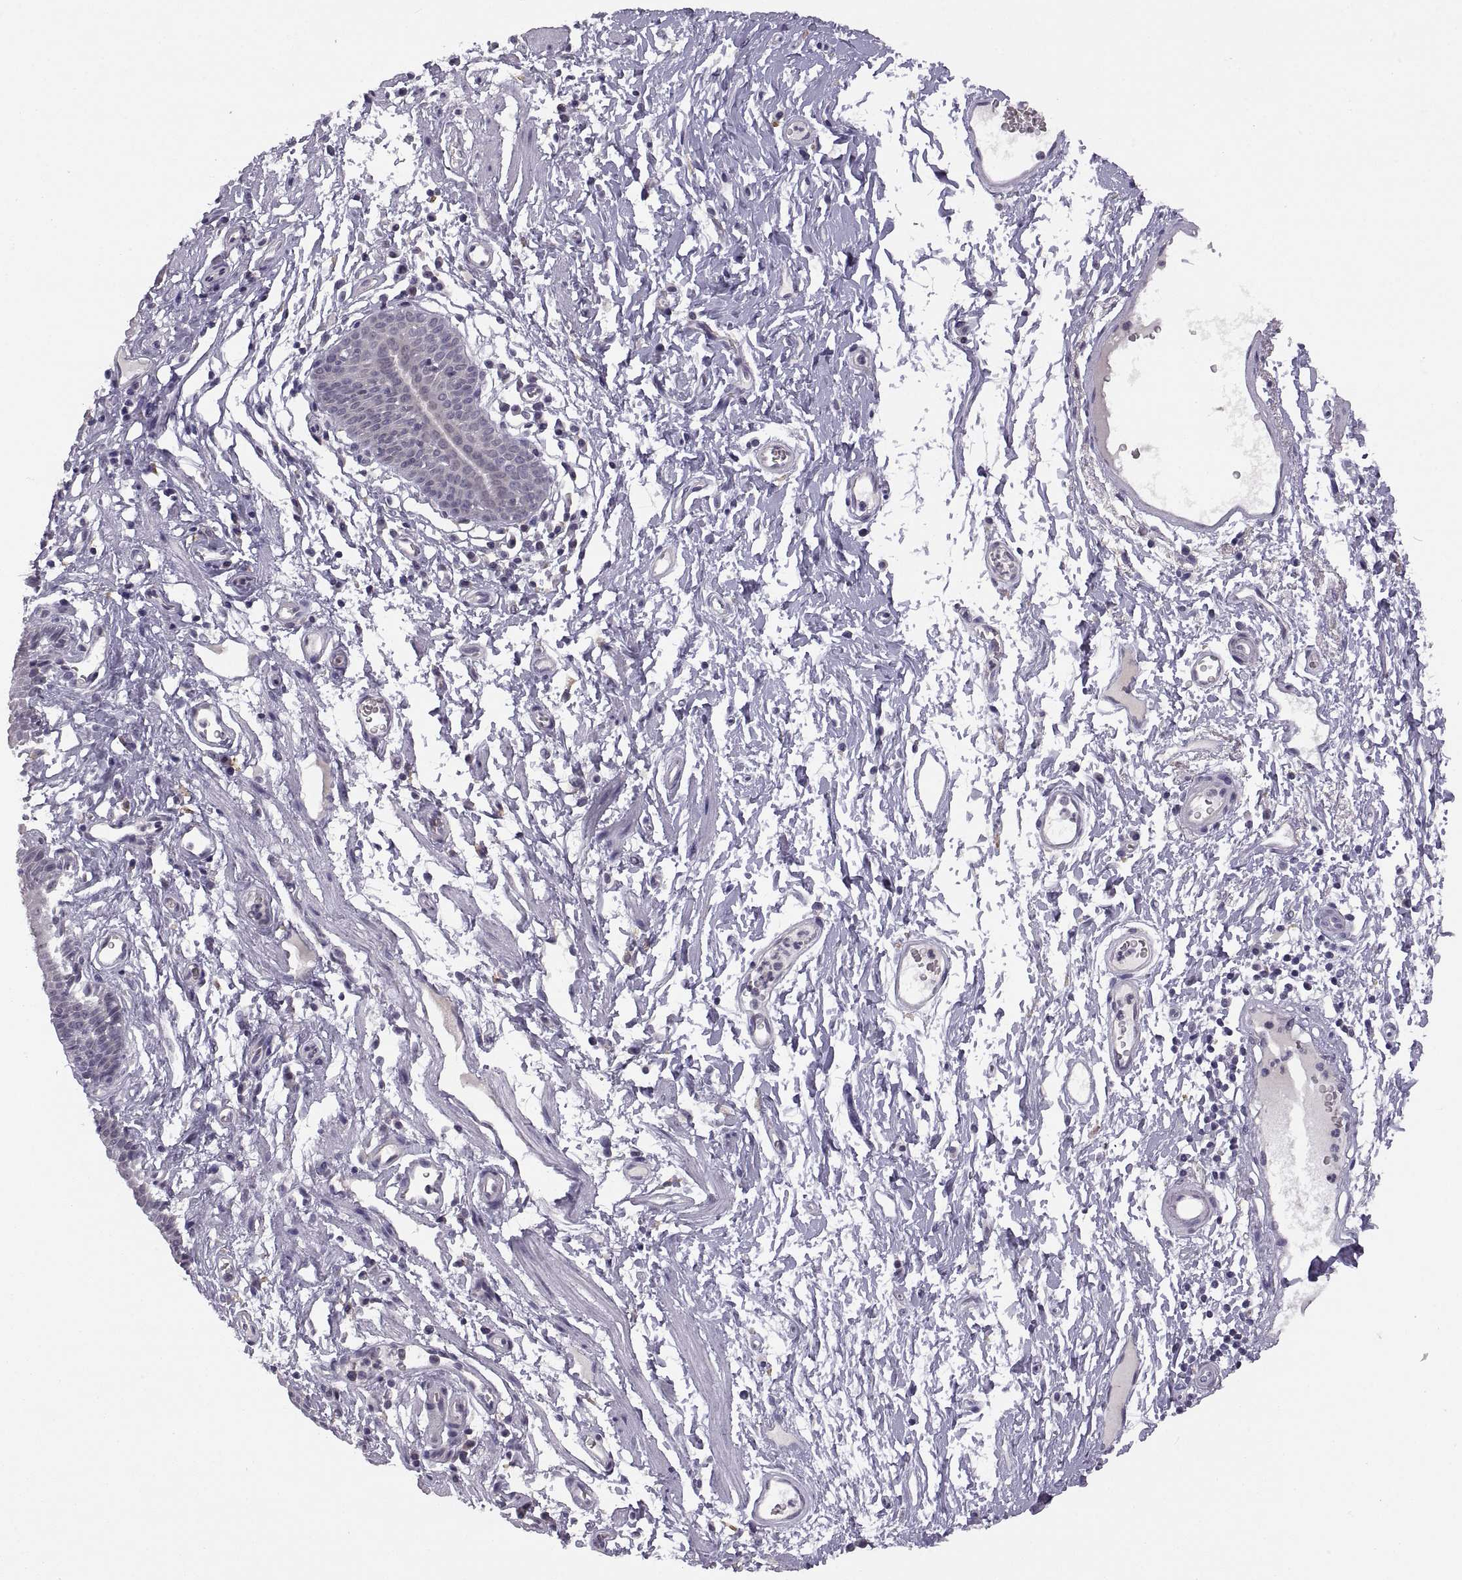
{"staining": {"intensity": "weak", "quantity": "<25%", "location": "cytoplasmic/membranous"}, "tissue": "esophagus", "cell_type": "Squamous epithelial cells", "image_type": "normal", "snomed": [{"axis": "morphology", "description": "Normal tissue, NOS"}, {"axis": "topography", "description": "Esophagus"}], "caption": "An IHC photomicrograph of unremarkable esophagus is shown. There is no staining in squamous epithelial cells of esophagus. Nuclei are stained in blue.", "gene": "MEIOC", "patient": {"sex": "male", "age": 72}}